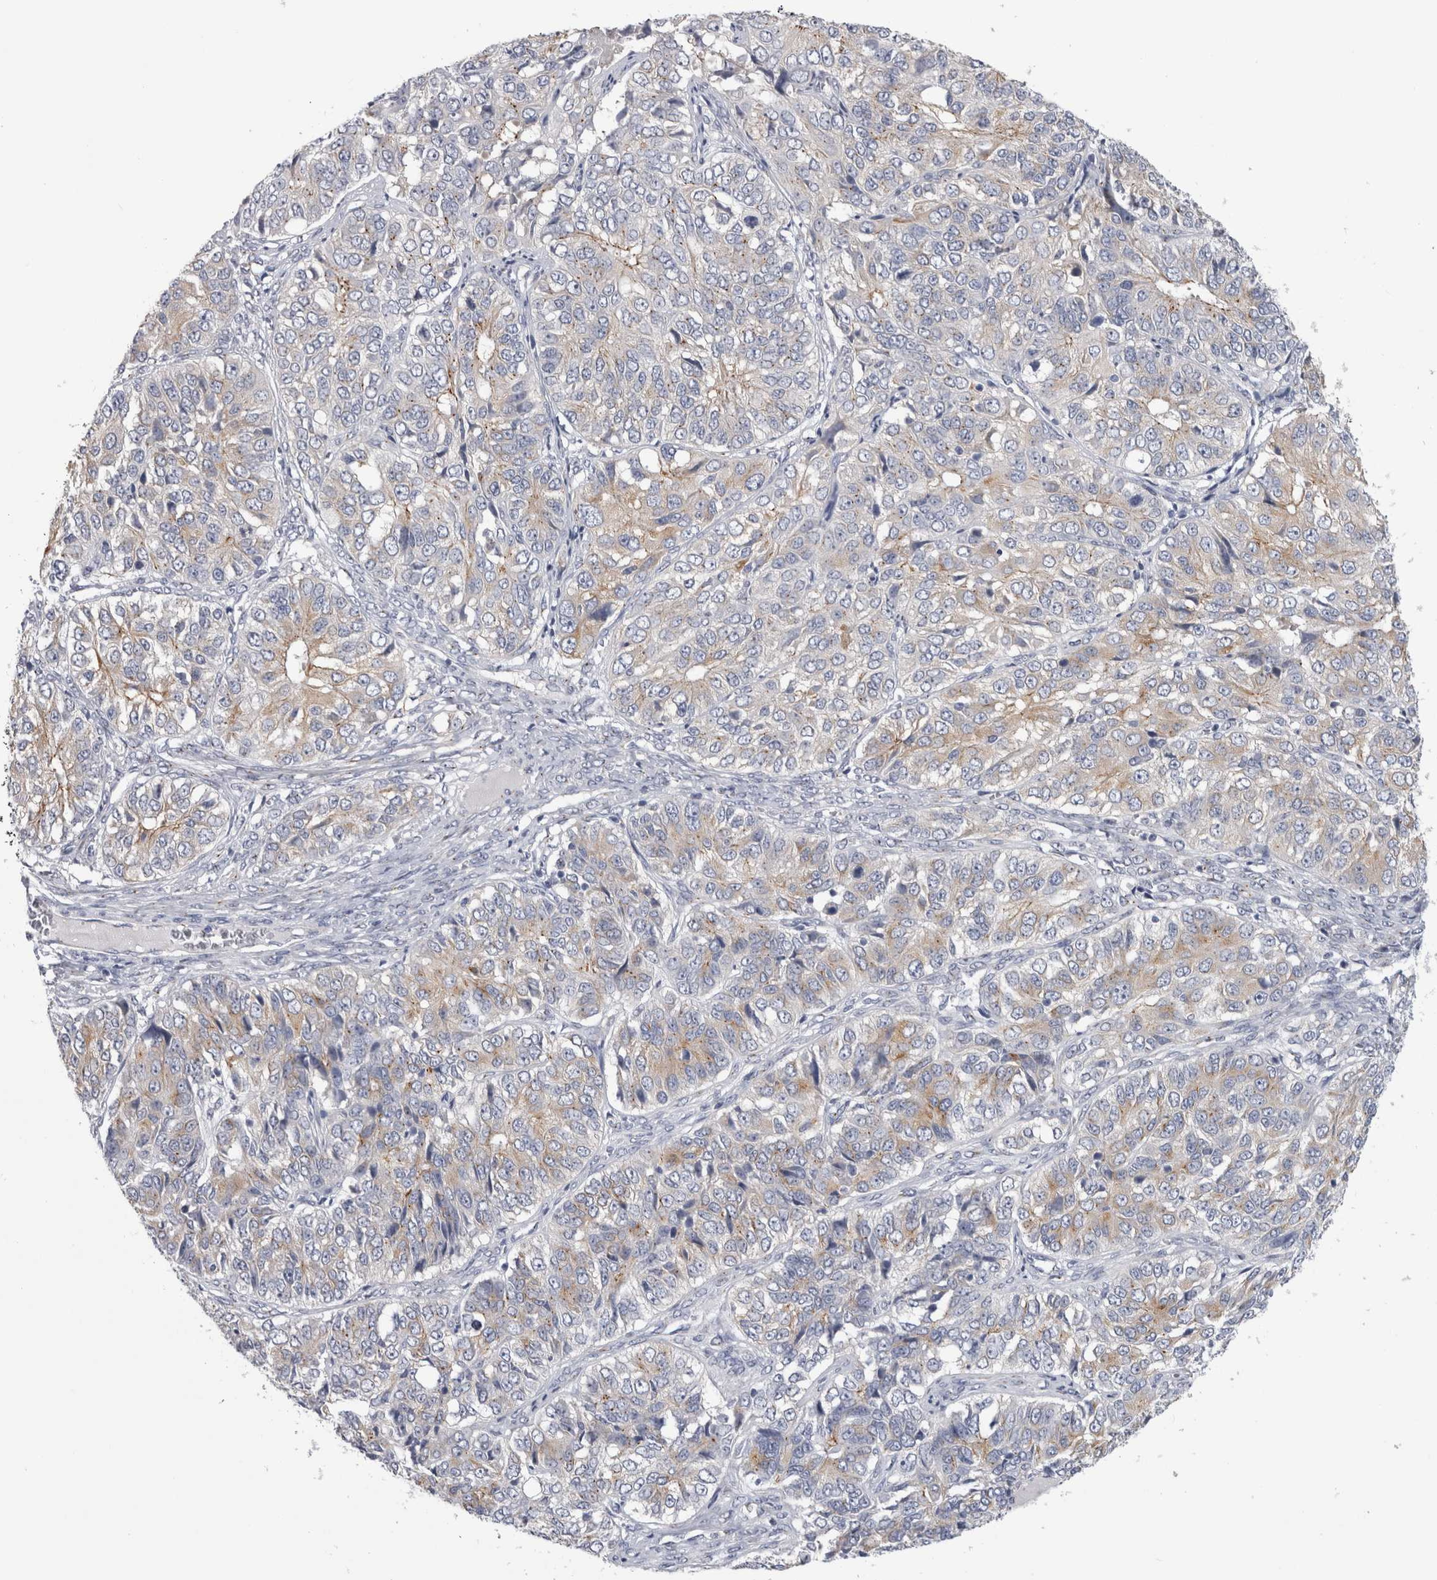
{"staining": {"intensity": "weak", "quantity": ">75%", "location": "cytoplasmic/membranous"}, "tissue": "ovarian cancer", "cell_type": "Tumor cells", "image_type": "cancer", "snomed": [{"axis": "morphology", "description": "Carcinoma, endometroid"}, {"axis": "topography", "description": "Ovary"}], "caption": "The image demonstrates a brown stain indicating the presence of a protein in the cytoplasmic/membranous of tumor cells in ovarian cancer (endometroid carcinoma). (Brightfield microscopy of DAB IHC at high magnification).", "gene": "AKAP9", "patient": {"sex": "female", "age": 51}}